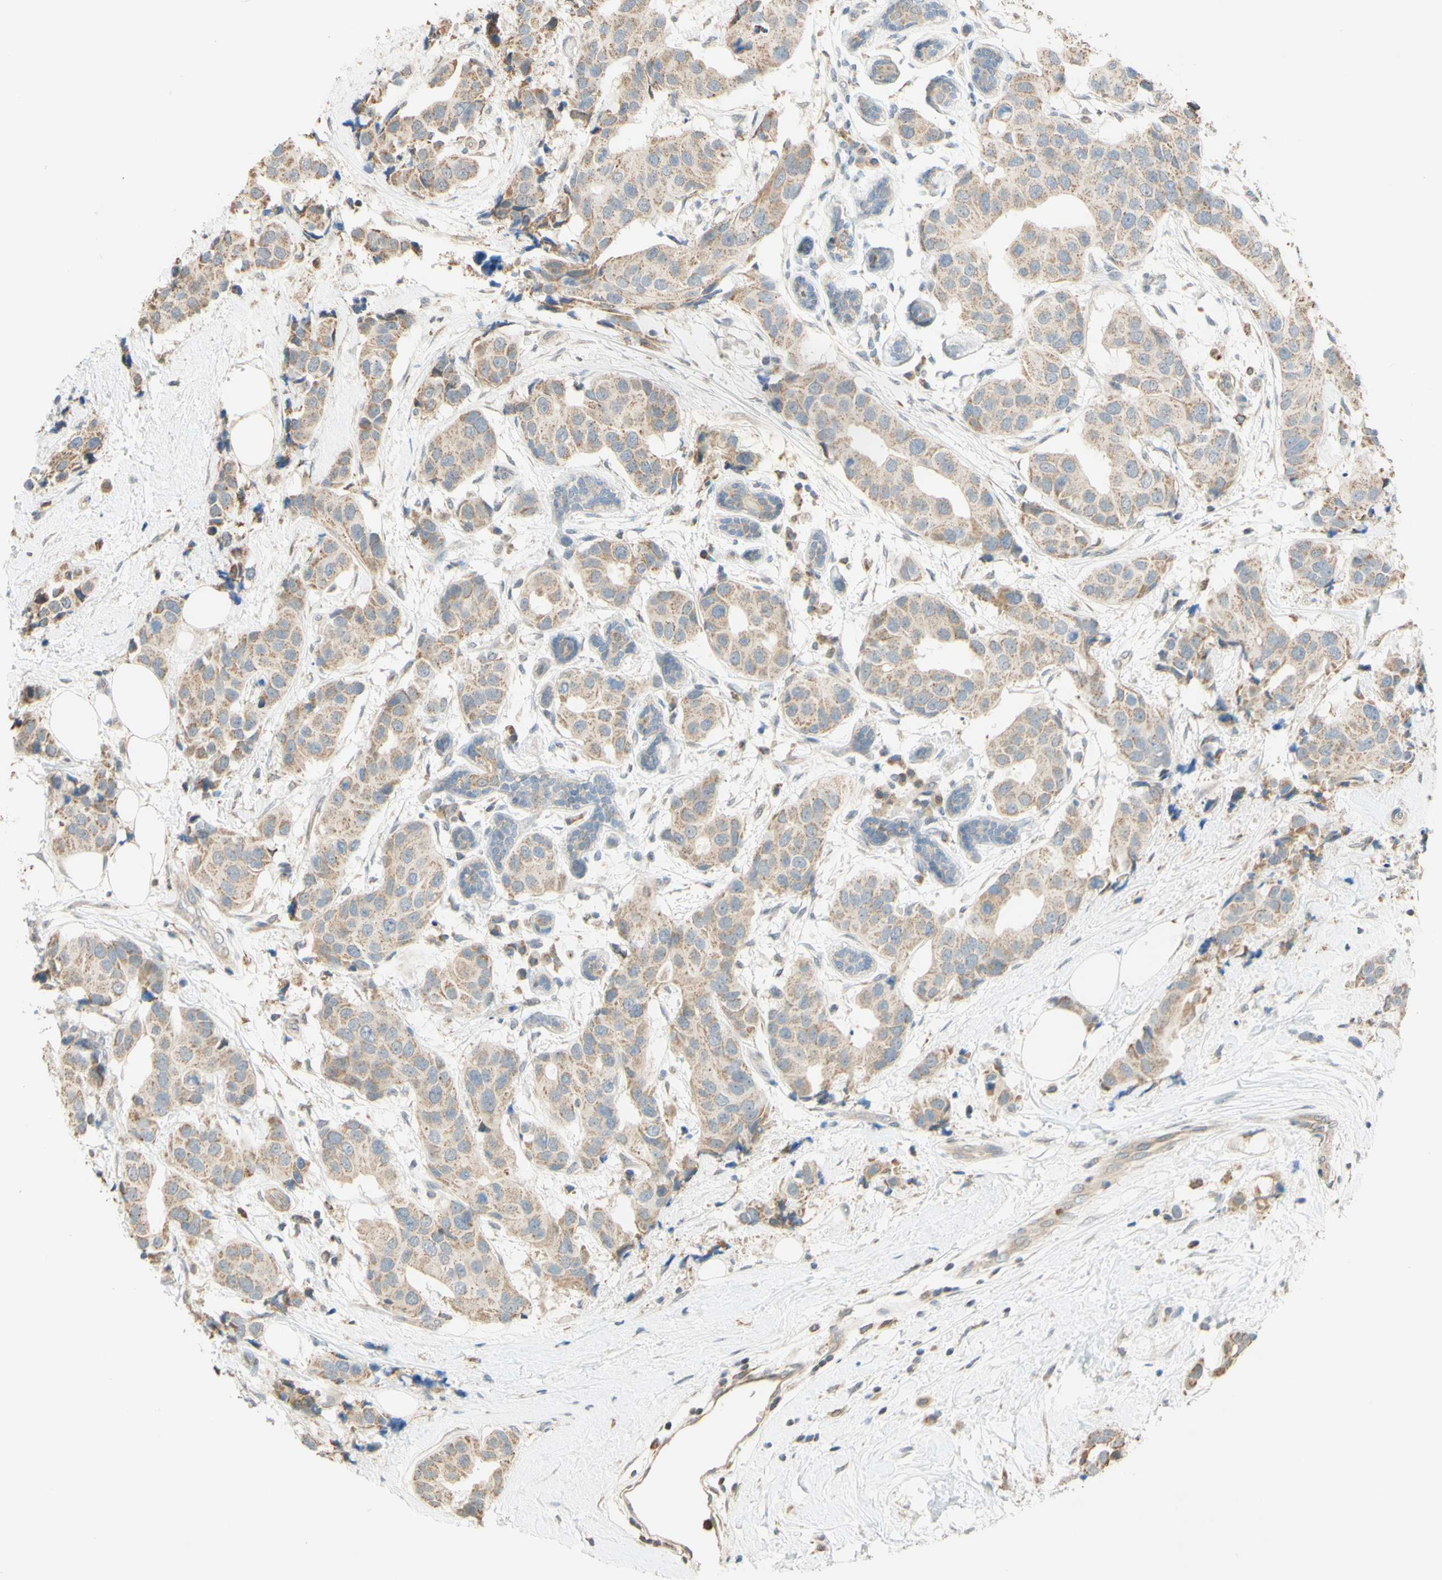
{"staining": {"intensity": "weak", "quantity": ">75%", "location": "cytoplasmic/membranous"}, "tissue": "breast cancer", "cell_type": "Tumor cells", "image_type": "cancer", "snomed": [{"axis": "morphology", "description": "Normal tissue, NOS"}, {"axis": "morphology", "description": "Duct carcinoma"}, {"axis": "topography", "description": "Breast"}], "caption": "Immunohistochemistry micrograph of neoplastic tissue: human invasive ductal carcinoma (breast) stained using IHC demonstrates low levels of weak protein expression localized specifically in the cytoplasmic/membranous of tumor cells, appearing as a cytoplasmic/membranous brown color.", "gene": "GATA1", "patient": {"sex": "female", "age": 39}}